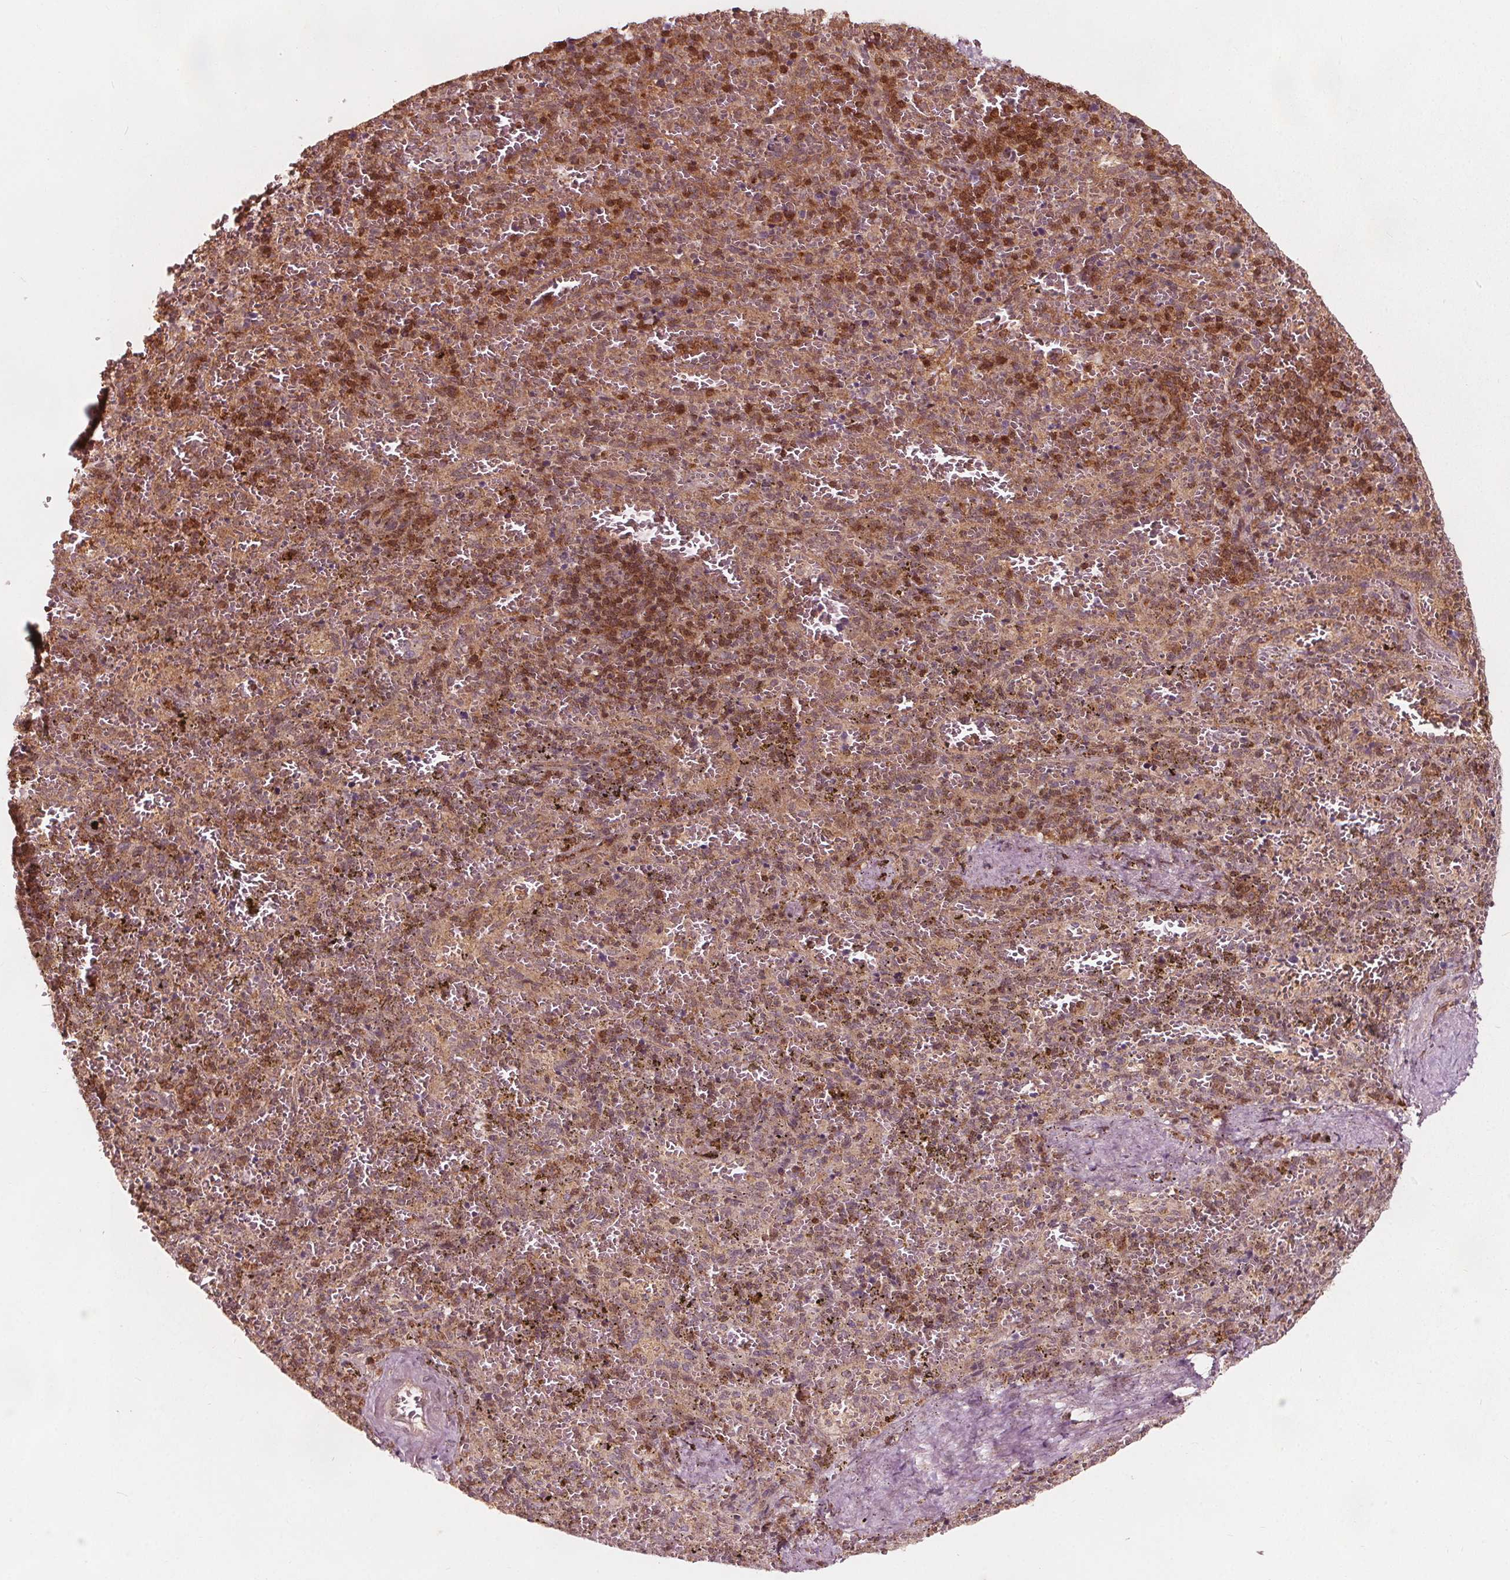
{"staining": {"intensity": "moderate", "quantity": "25%-75%", "location": "cytoplasmic/membranous"}, "tissue": "spleen", "cell_type": "Cells in red pulp", "image_type": "normal", "snomed": [{"axis": "morphology", "description": "Normal tissue, NOS"}, {"axis": "topography", "description": "Spleen"}], "caption": "Immunohistochemistry image of unremarkable spleen stained for a protein (brown), which reveals medium levels of moderate cytoplasmic/membranous staining in approximately 25%-75% of cells in red pulp.", "gene": "AIP", "patient": {"sex": "female", "age": 50}}